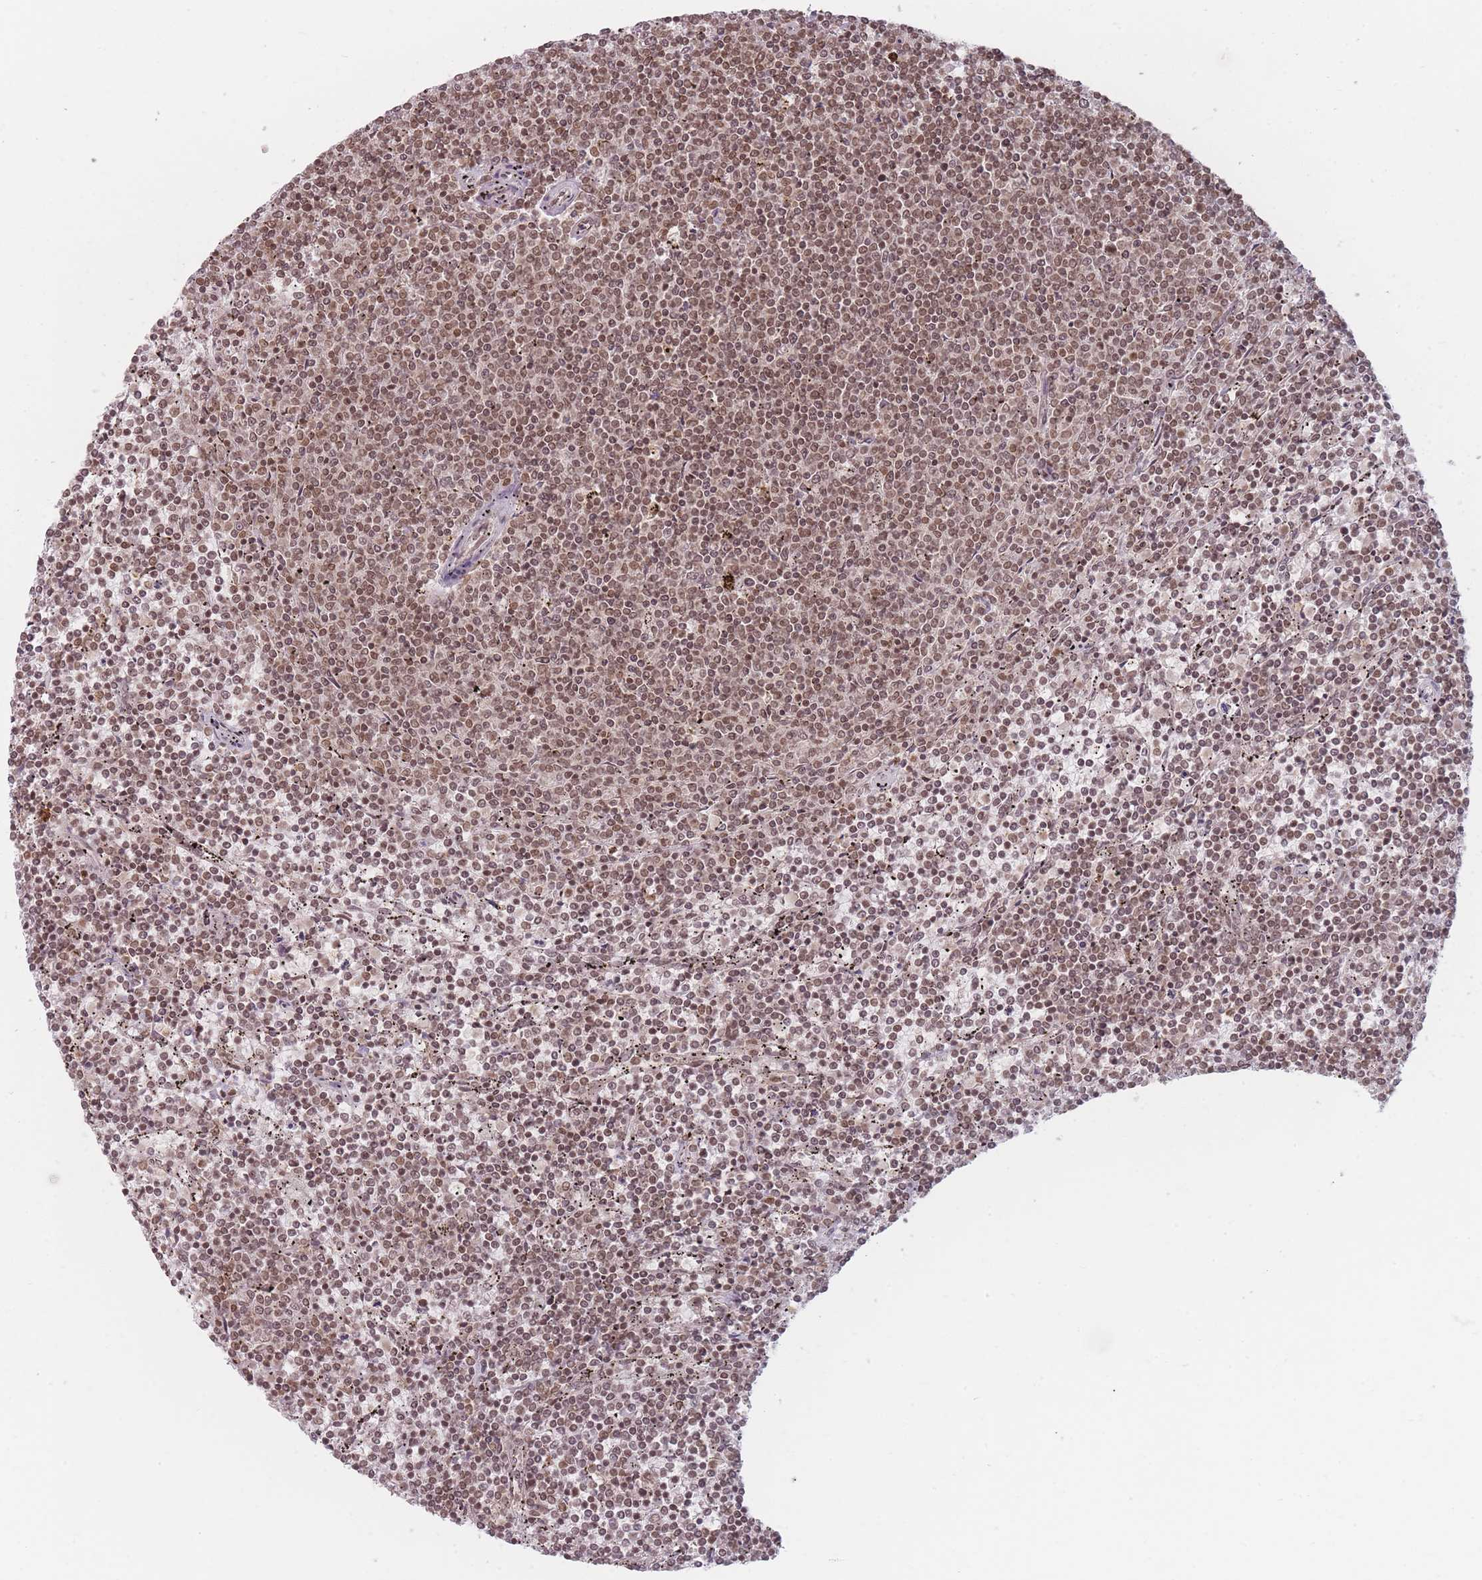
{"staining": {"intensity": "moderate", "quantity": ">75%", "location": "nuclear"}, "tissue": "lymphoma", "cell_type": "Tumor cells", "image_type": "cancer", "snomed": [{"axis": "morphology", "description": "Malignant lymphoma, non-Hodgkin's type, Low grade"}, {"axis": "topography", "description": "Spleen"}], "caption": "Malignant lymphoma, non-Hodgkin's type (low-grade) stained for a protein exhibits moderate nuclear positivity in tumor cells.", "gene": "SPATA45", "patient": {"sex": "female", "age": 50}}